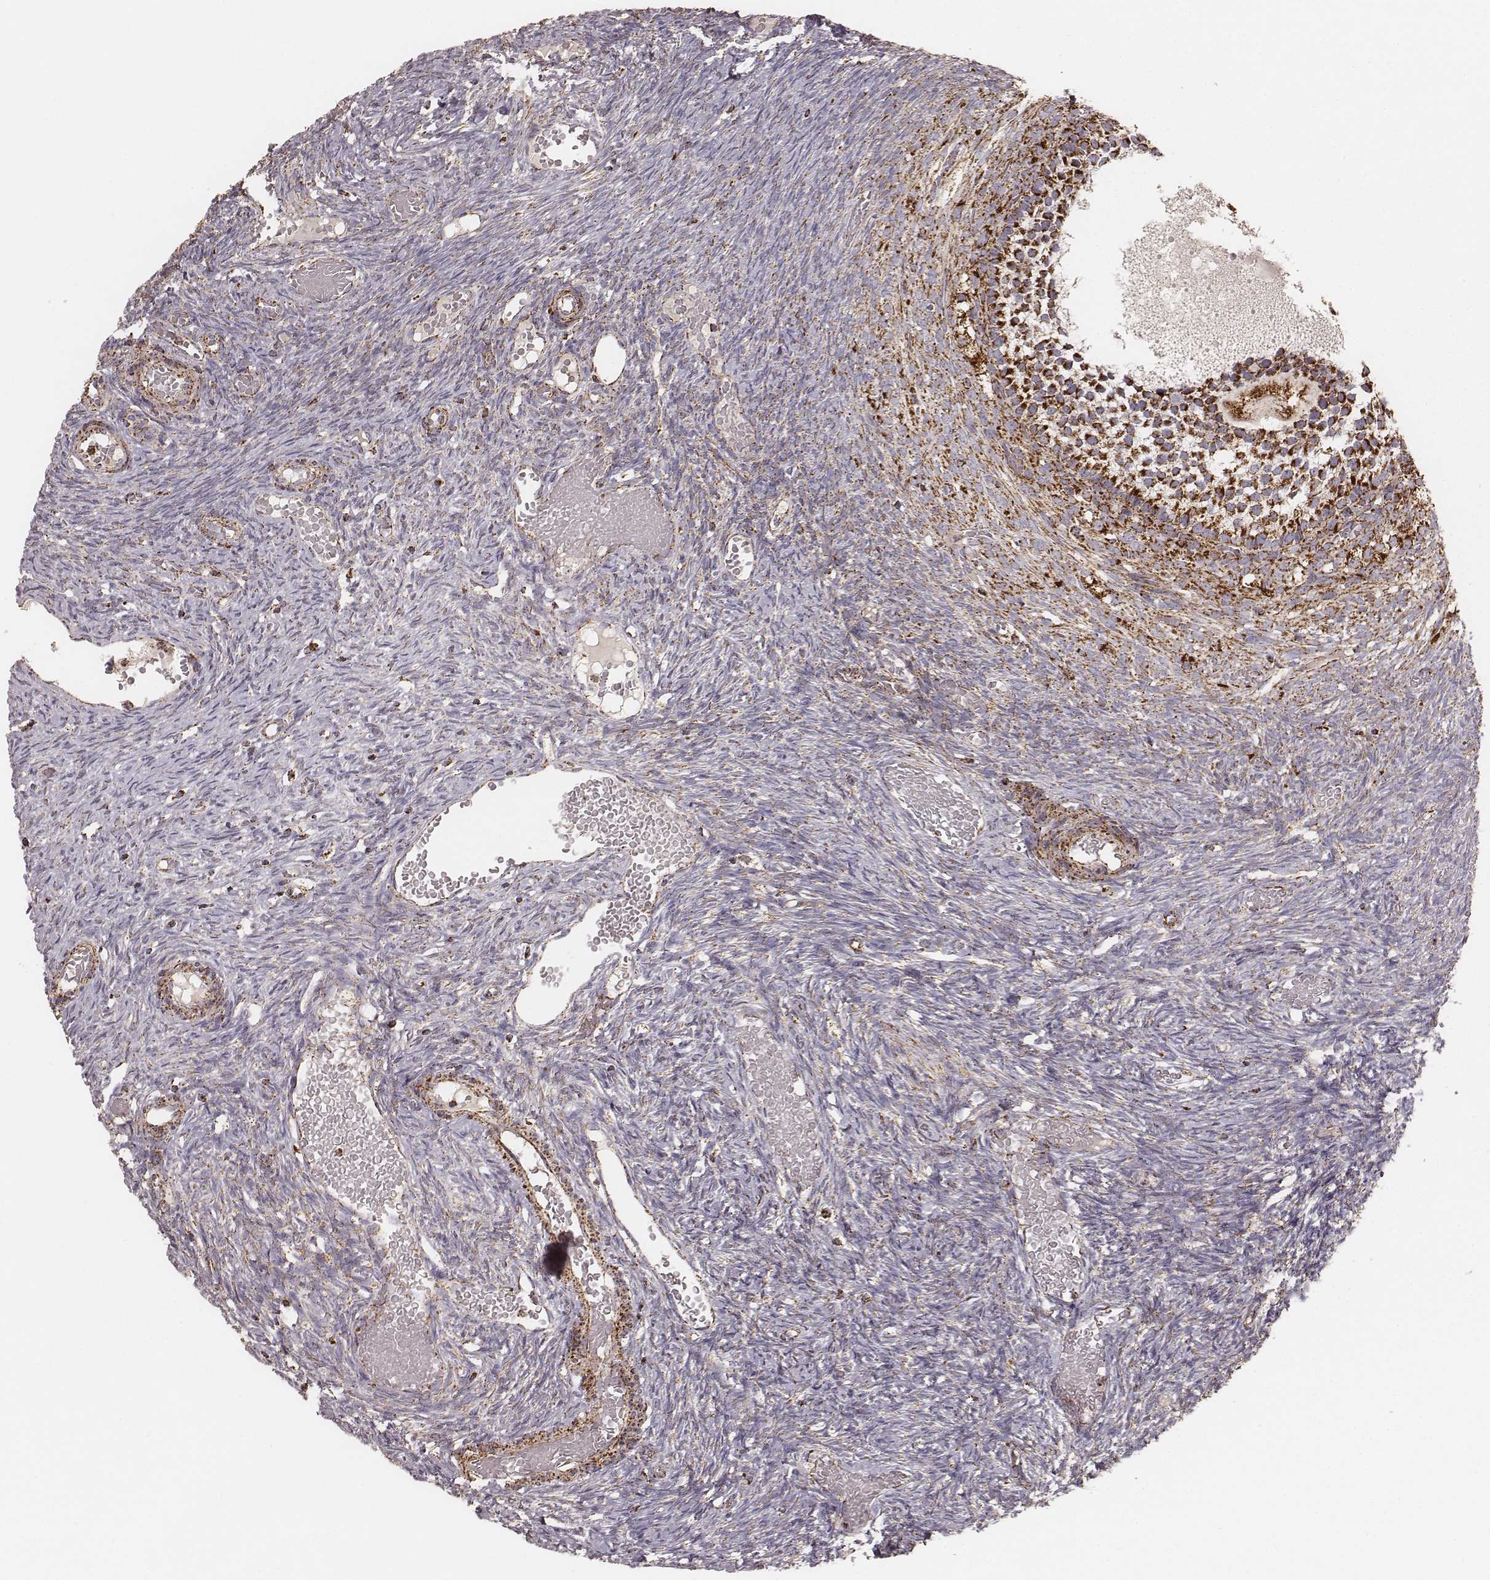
{"staining": {"intensity": "strong", "quantity": ">75%", "location": "cytoplasmic/membranous"}, "tissue": "ovary", "cell_type": "Follicle cells", "image_type": "normal", "snomed": [{"axis": "morphology", "description": "Normal tissue, NOS"}, {"axis": "topography", "description": "Ovary"}], "caption": "Approximately >75% of follicle cells in unremarkable ovary reveal strong cytoplasmic/membranous protein staining as visualized by brown immunohistochemical staining.", "gene": "CS", "patient": {"sex": "female", "age": 39}}